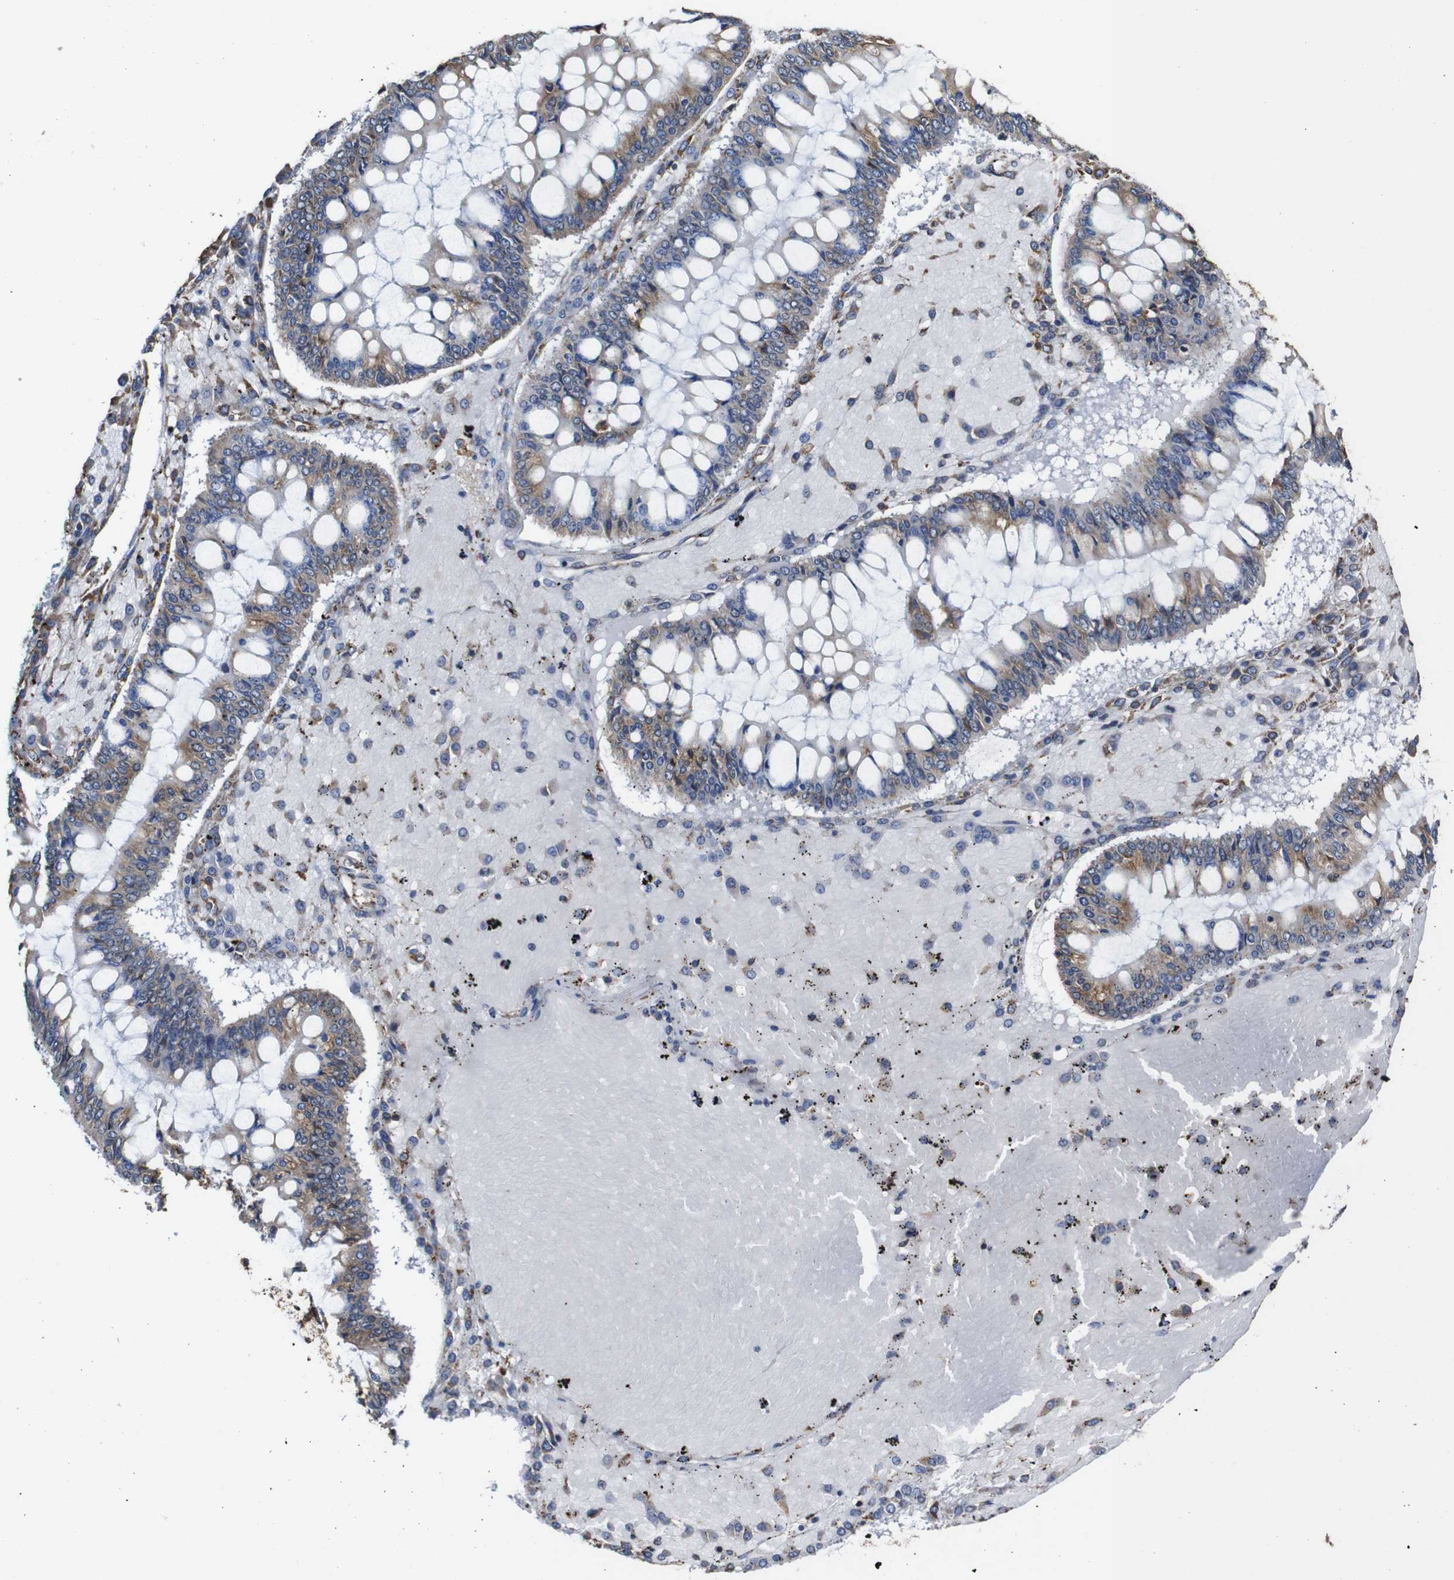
{"staining": {"intensity": "moderate", "quantity": ">75%", "location": "cytoplasmic/membranous"}, "tissue": "ovarian cancer", "cell_type": "Tumor cells", "image_type": "cancer", "snomed": [{"axis": "morphology", "description": "Cystadenocarcinoma, mucinous, NOS"}, {"axis": "topography", "description": "Ovary"}], "caption": "A brown stain labels moderate cytoplasmic/membranous expression of a protein in human ovarian cancer (mucinous cystadenocarcinoma) tumor cells.", "gene": "PPIB", "patient": {"sex": "female", "age": 73}}